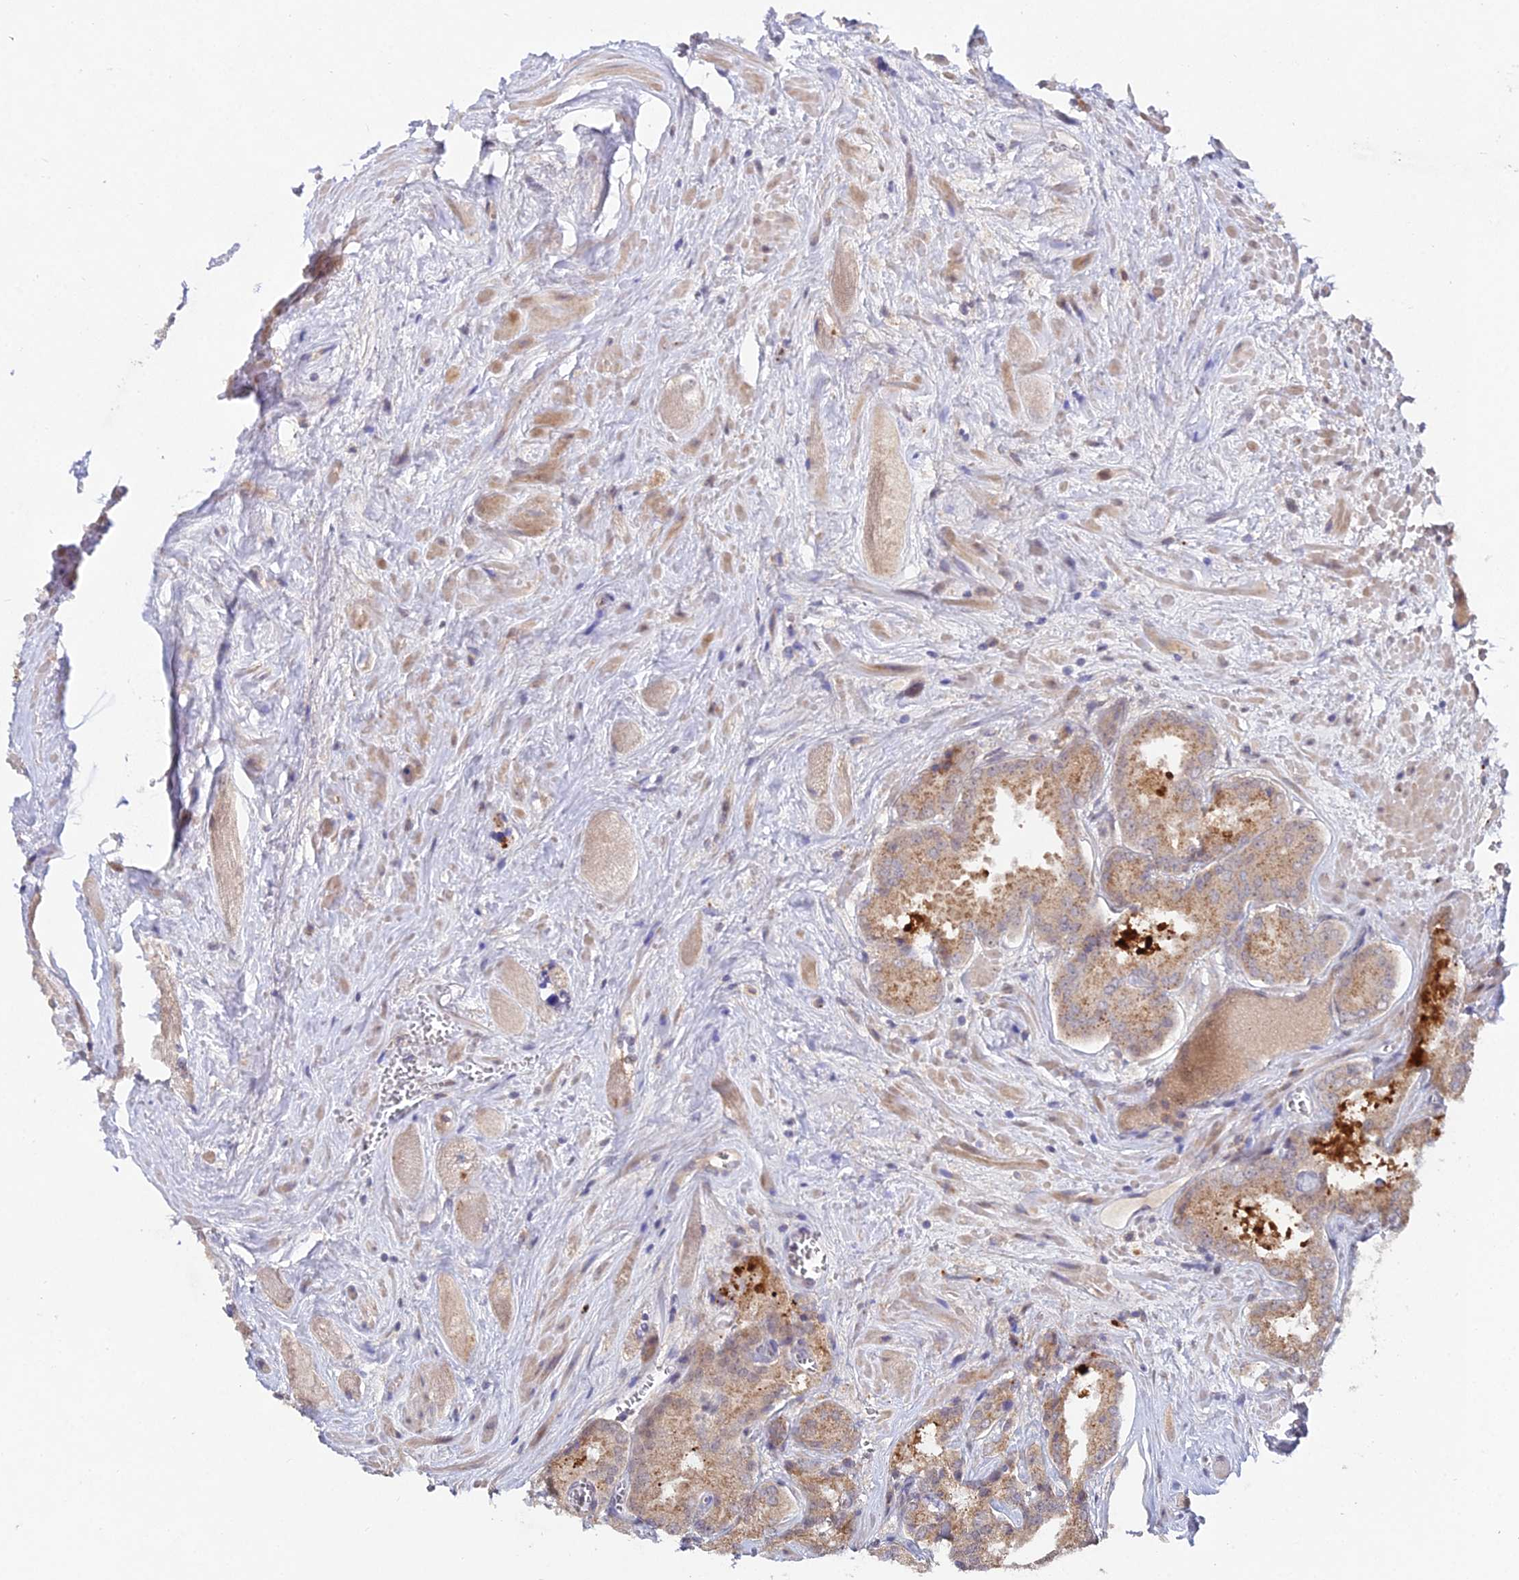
{"staining": {"intensity": "moderate", "quantity": ">75%", "location": "cytoplasmic/membranous"}, "tissue": "prostate cancer", "cell_type": "Tumor cells", "image_type": "cancer", "snomed": [{"axis": "morphology", "description": "Adenocarcinoma, Low grade"}, {"axis": "topography", "description": "Prostate"}], "caption": "There is medium levels of moderate cytoplasmic/membranous positivity in tumor cells of prostate cancer, as demonstrated by immunohistochemical staining (brown color).", "gene": "WDR43", "patient": {"sex": "male", "age": 68}}